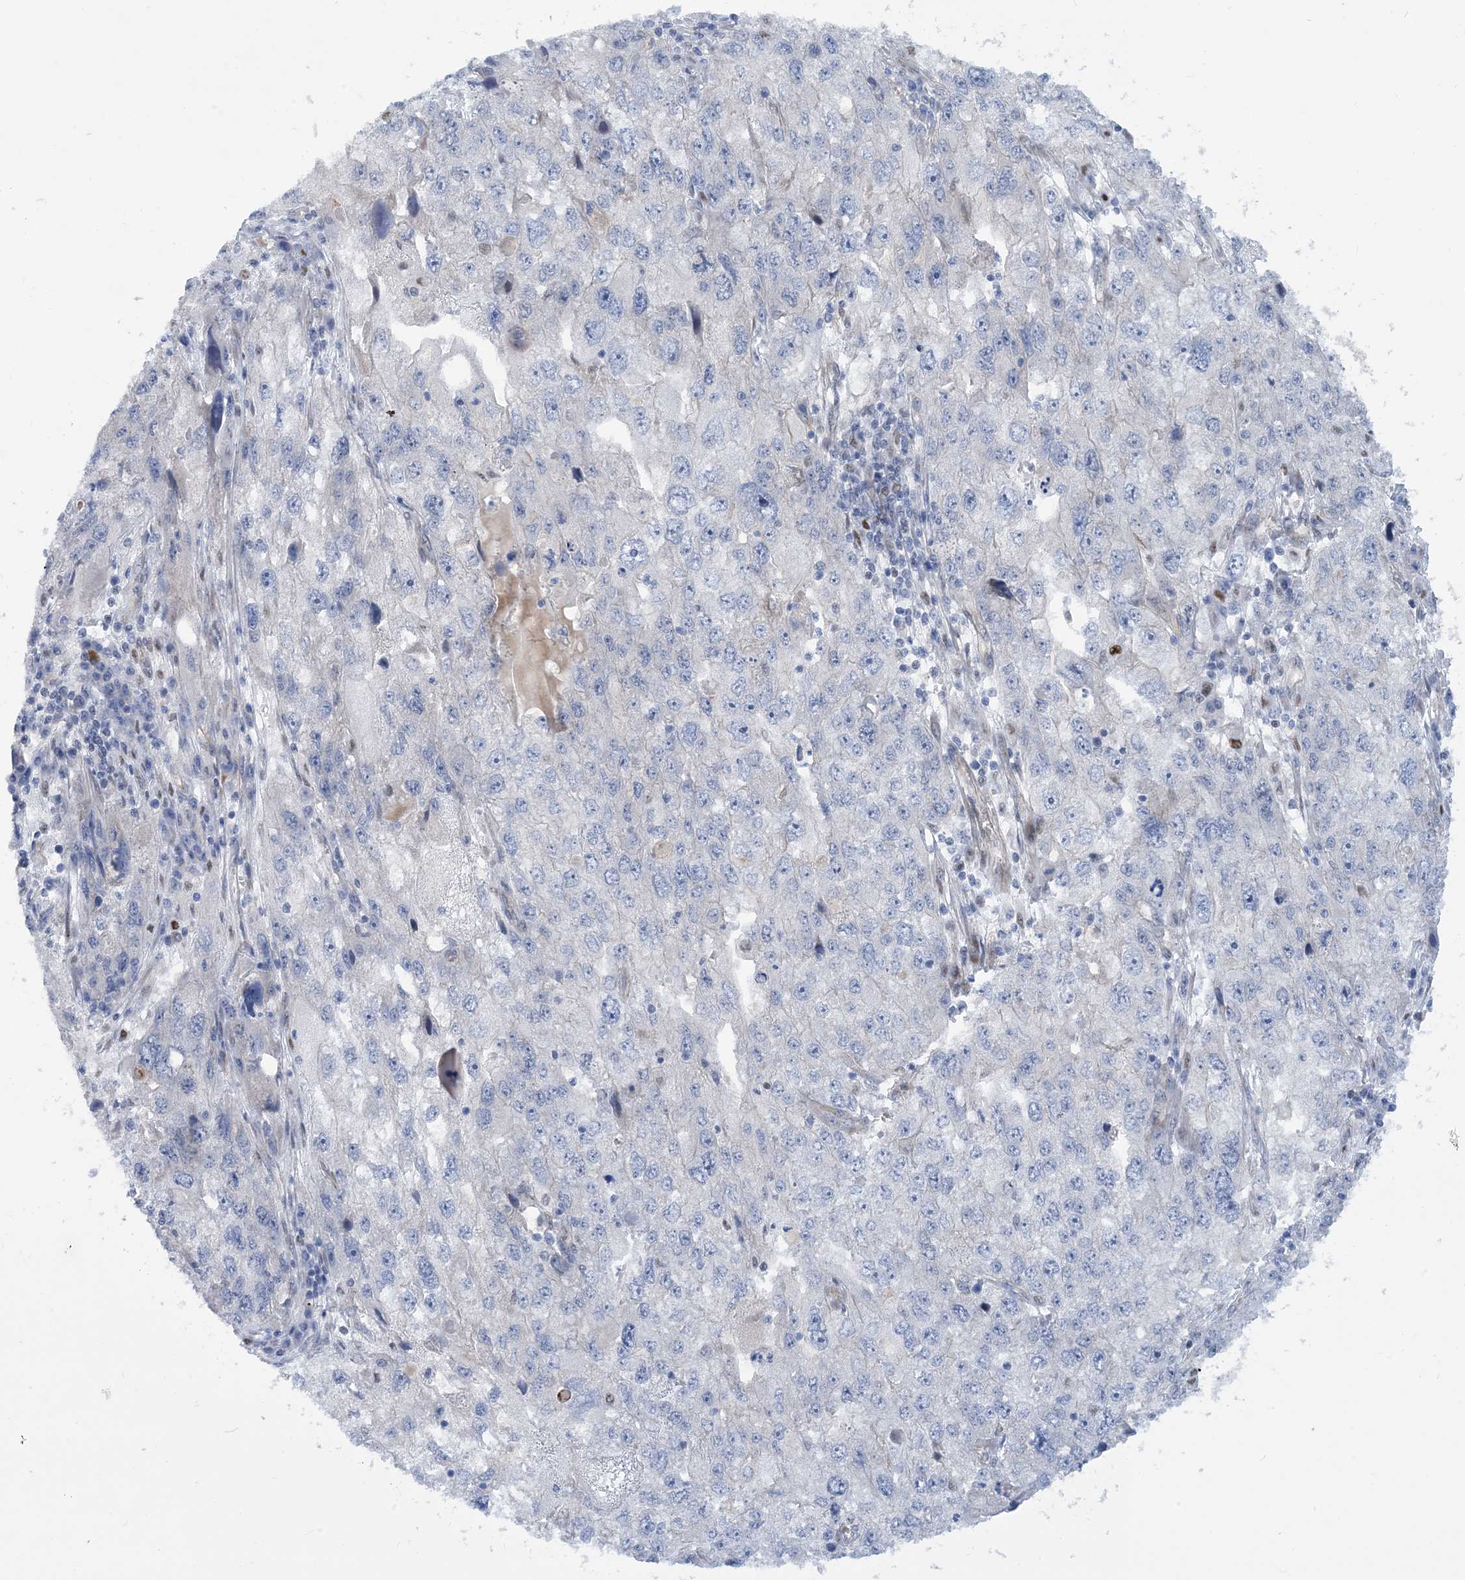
{"staining": {"intensity": "negative", "quantity": "none", "location": "none"}, "tissue": "endometrial cancer", "cell_type": "Tumor cells", "image_type": "cancer", "snomed": [{"axis": "morphology", "description": "Adenocarcinoma, NOS"}, {"axis": "topography", "description": "Endometrium"}], "caption": "Tumor cells show no significant protein expression in adenocarcinoma (endometrial).", "gene": "MARS2", "patient": {"sex": "female", "age": 49}}